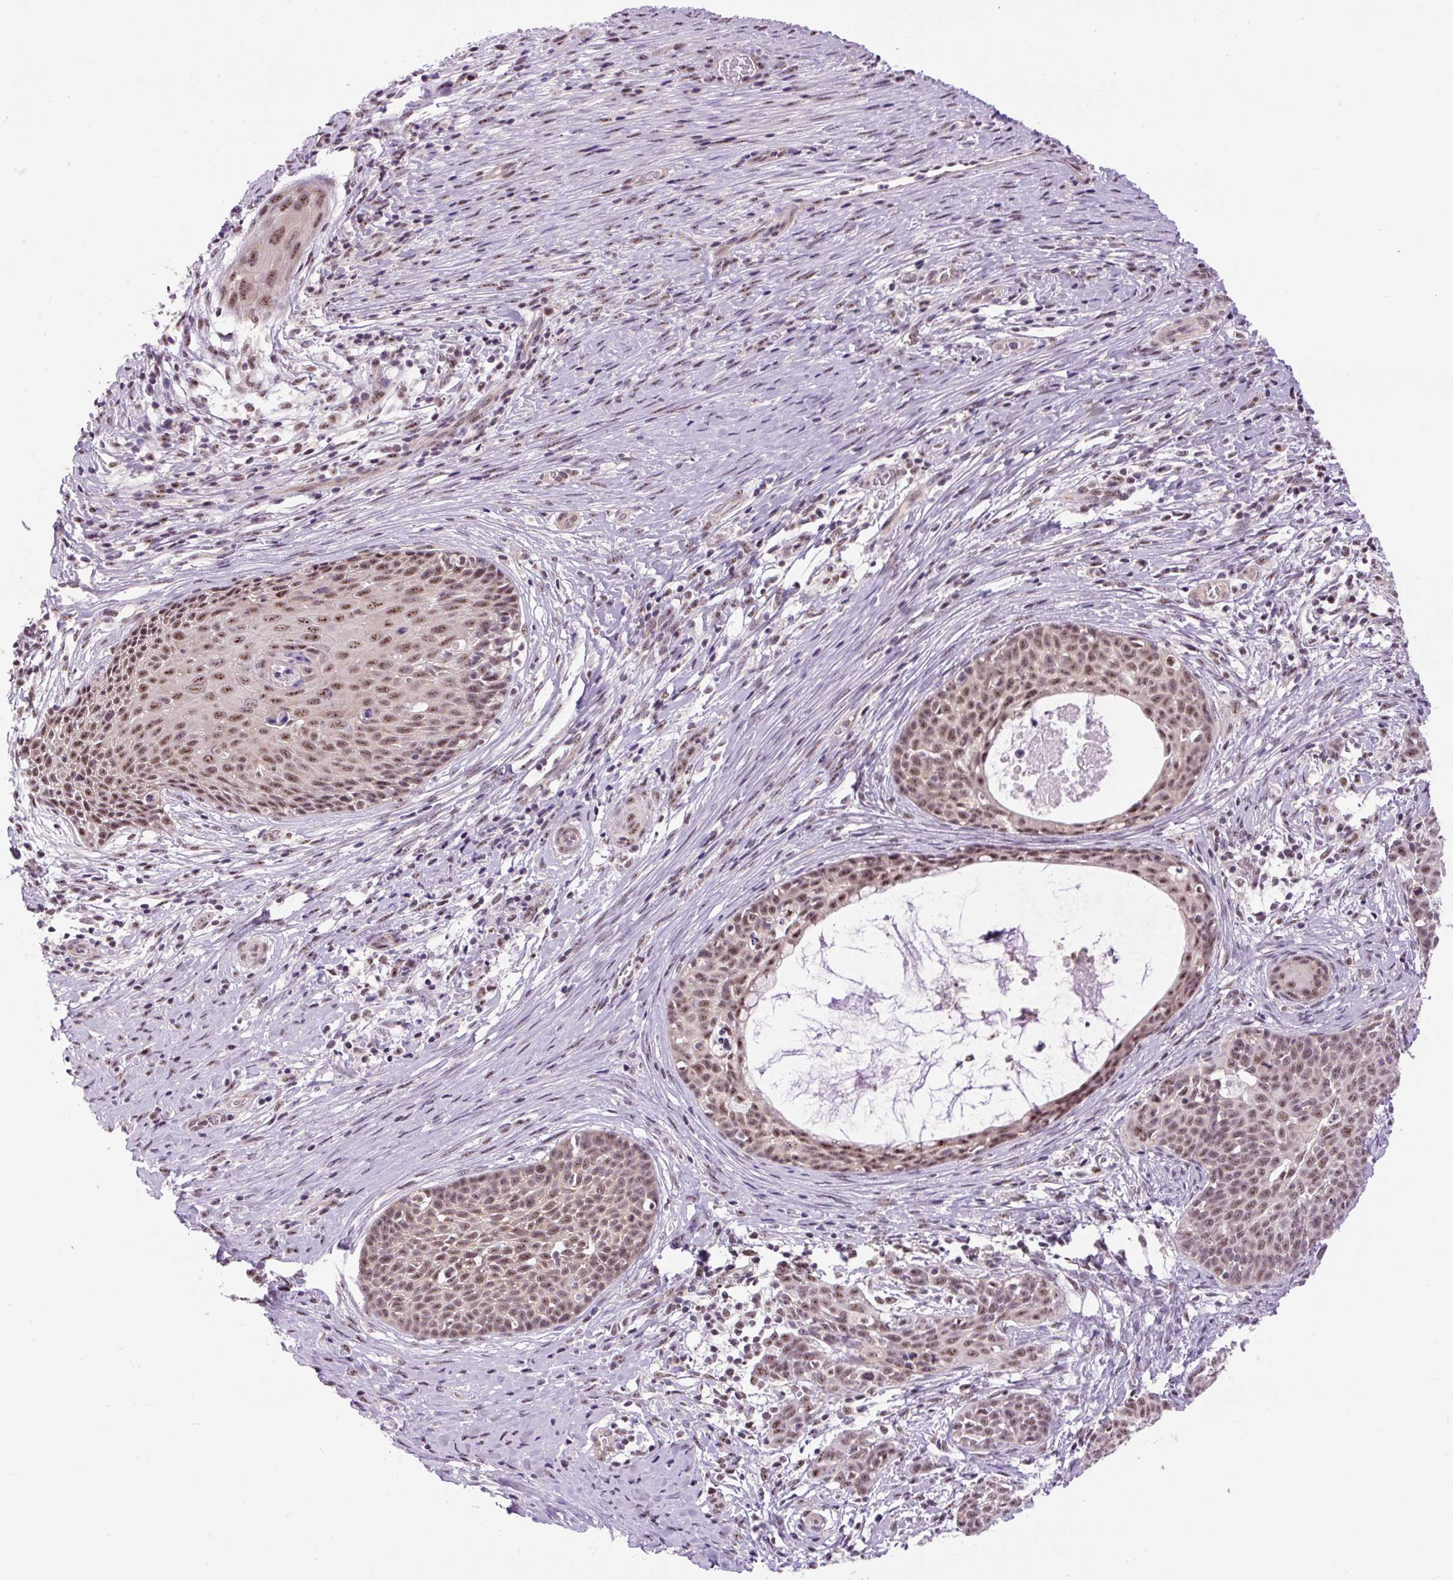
{"staining": {"intensity": "moderate", "quantity": ">75%", "location": "nuclear"}, "tissue": "cervical cancer", "cell_type": "Tumor cells", "image_type": "cancer", "snomed": [{"axis": "morphology", "description": "Squamous cell carcinoma, NOS"}, {"axis": "morphology", "description": "Adenocarcinoma, NOS"}, {"axis": "topography", "description": "Cervix"}], "caption": "Human adenocarcinoma (cervical) stained for a protein (brown) reveals moderate nuclear positive expression in about >75% of tumor cells.", "gene": "SMC5", "patient": {"sex": "female", "age": 52}}